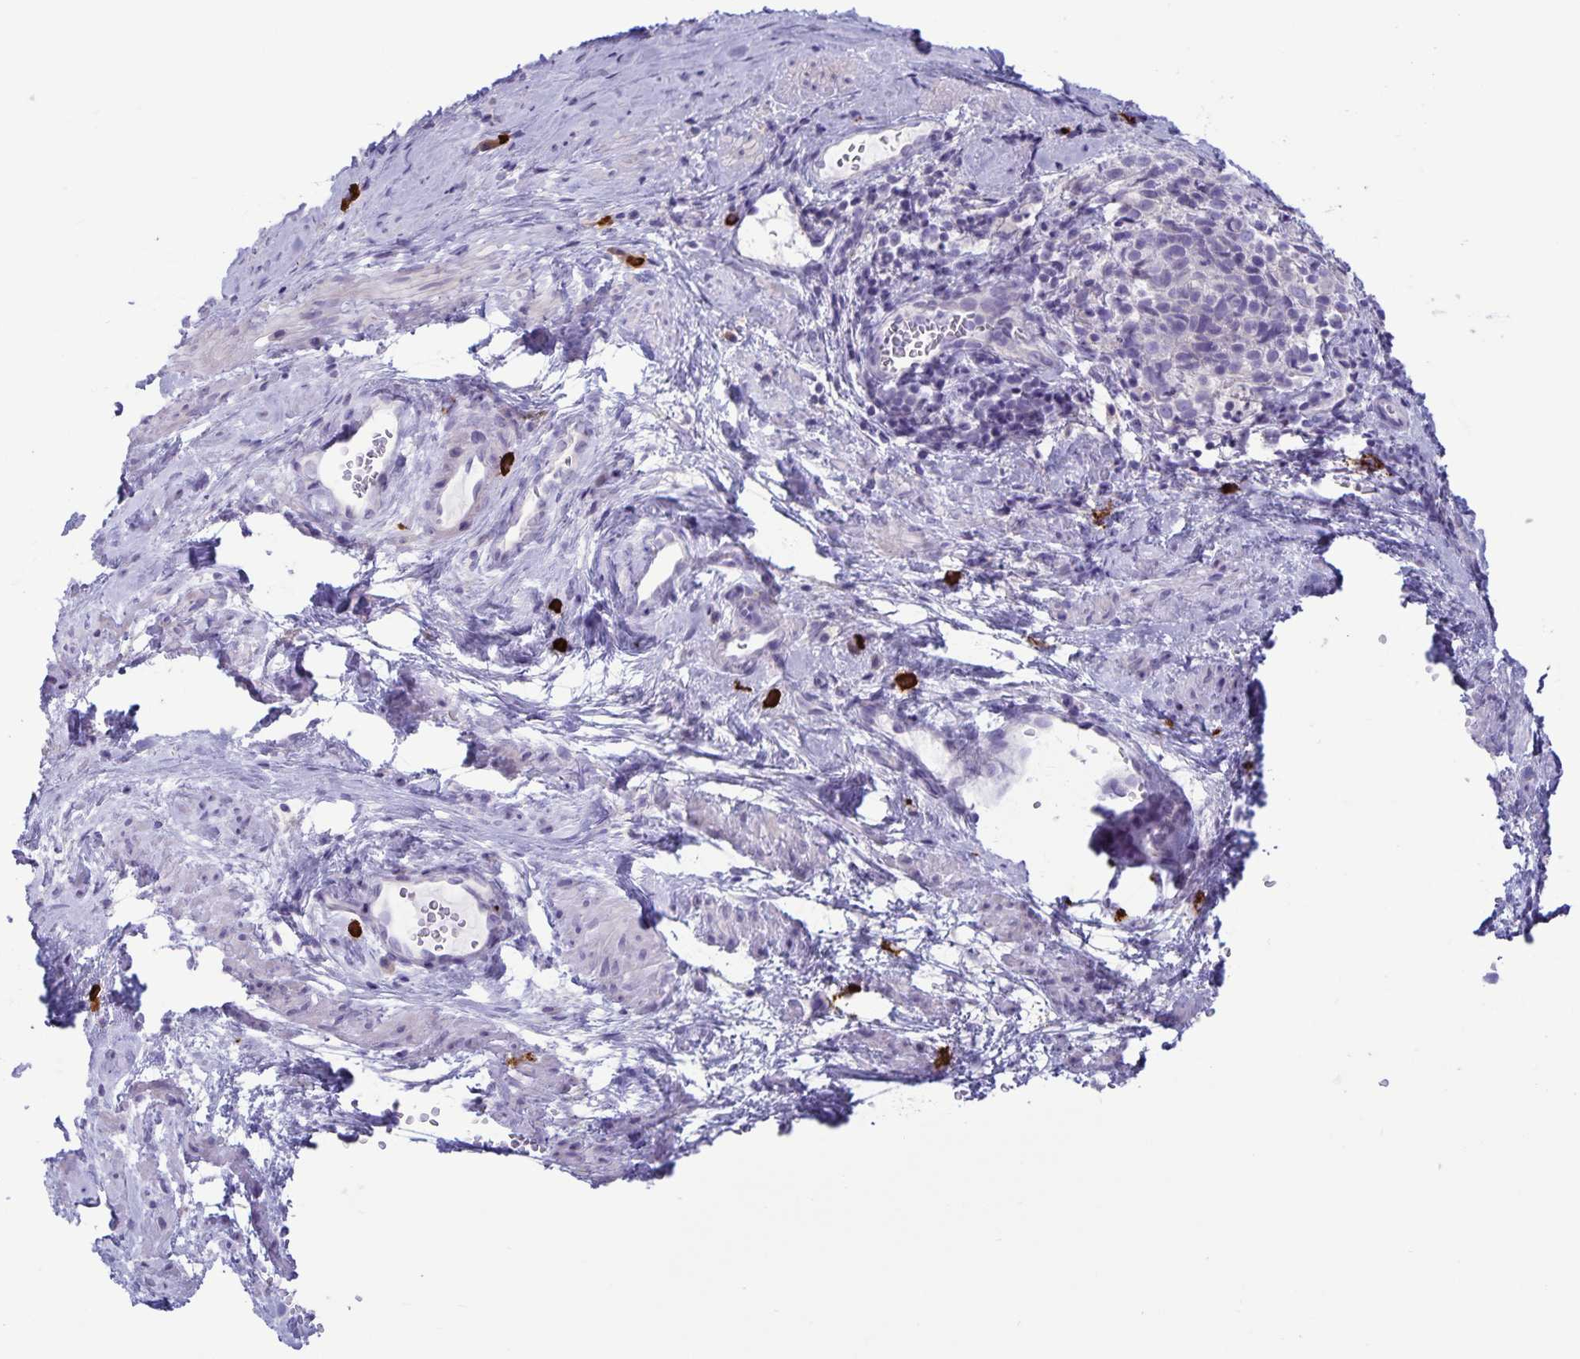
{"staining": {"intensity": "negative", "quantity": "none", "location": "none"}, "tissue": "cervical cancer", "cell_type": "Tumor cells", "image_type": "cancer", "snomed": [{"axis": "morphology", "description": "Squamous cell carcinoma, NOS"}, {"axis": "topography", "description": "Cervix"}], "caption": "Immunohistochemistry (IHC) micrograph of squamous cell carcinoma (cervical) stained for a protein (brown), which demonstrates no staining in tumor cells.", "gene": "IBTK", "patient": {"sex": "female", "age": 61}}